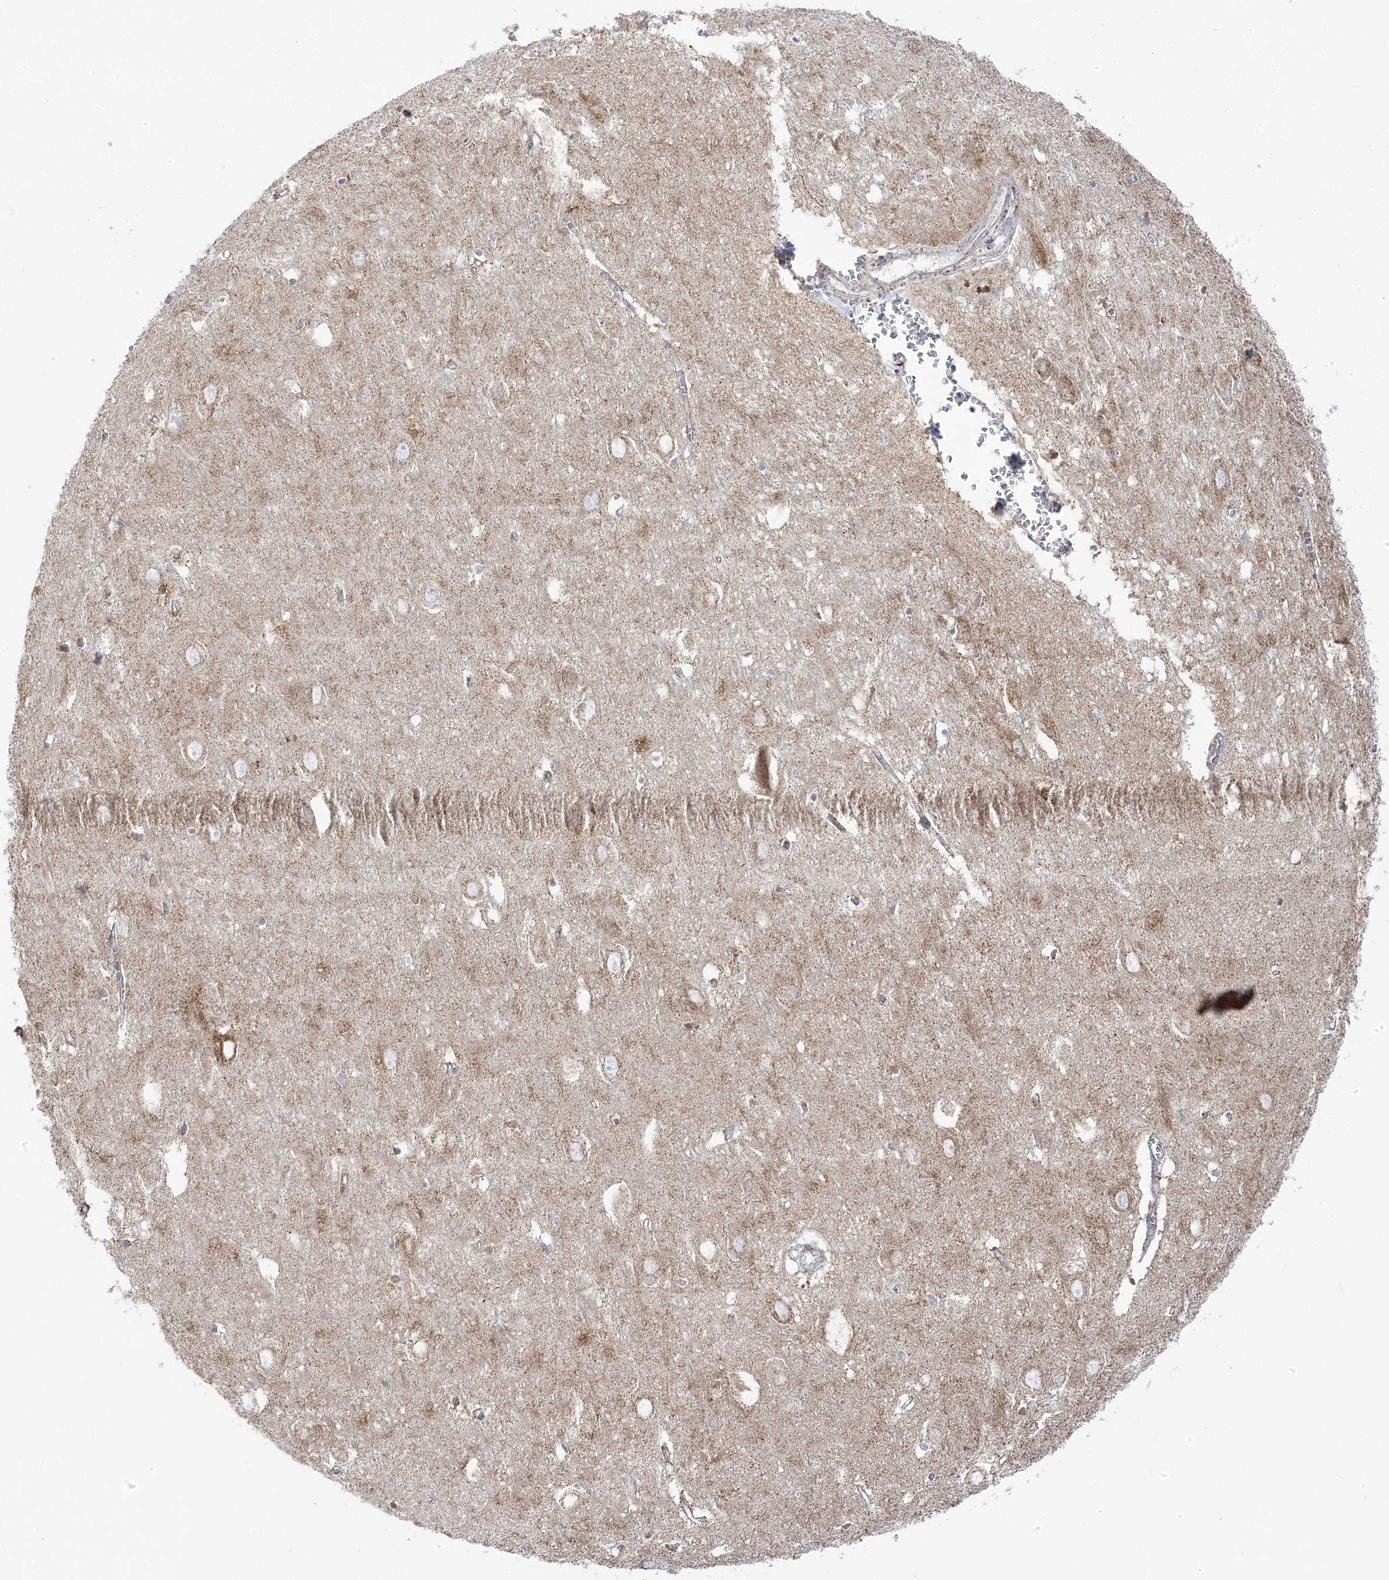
{"staining": {"intensity": "negative", "quantity": "none", "location": "none"}, "tissue": "hippocampus", "cell_type": "Glial cells", "image_type": "normal", "snomed": [{"axis": "morphology", "description": "Normal tissue, NOS"}, {"axis": "topography", "description": "Hippocampus"}], "caption": "DAB (3,3'-diaminobenzidine) immunohistochemical staining of benign human hippocampus exhibits no significant positivity in glial cells. (Immunohistochemistry (ihc), brightfield microscopy, high magnification).", "gene": "PCCB", "patient": {"sex": "female", "age": 64}}